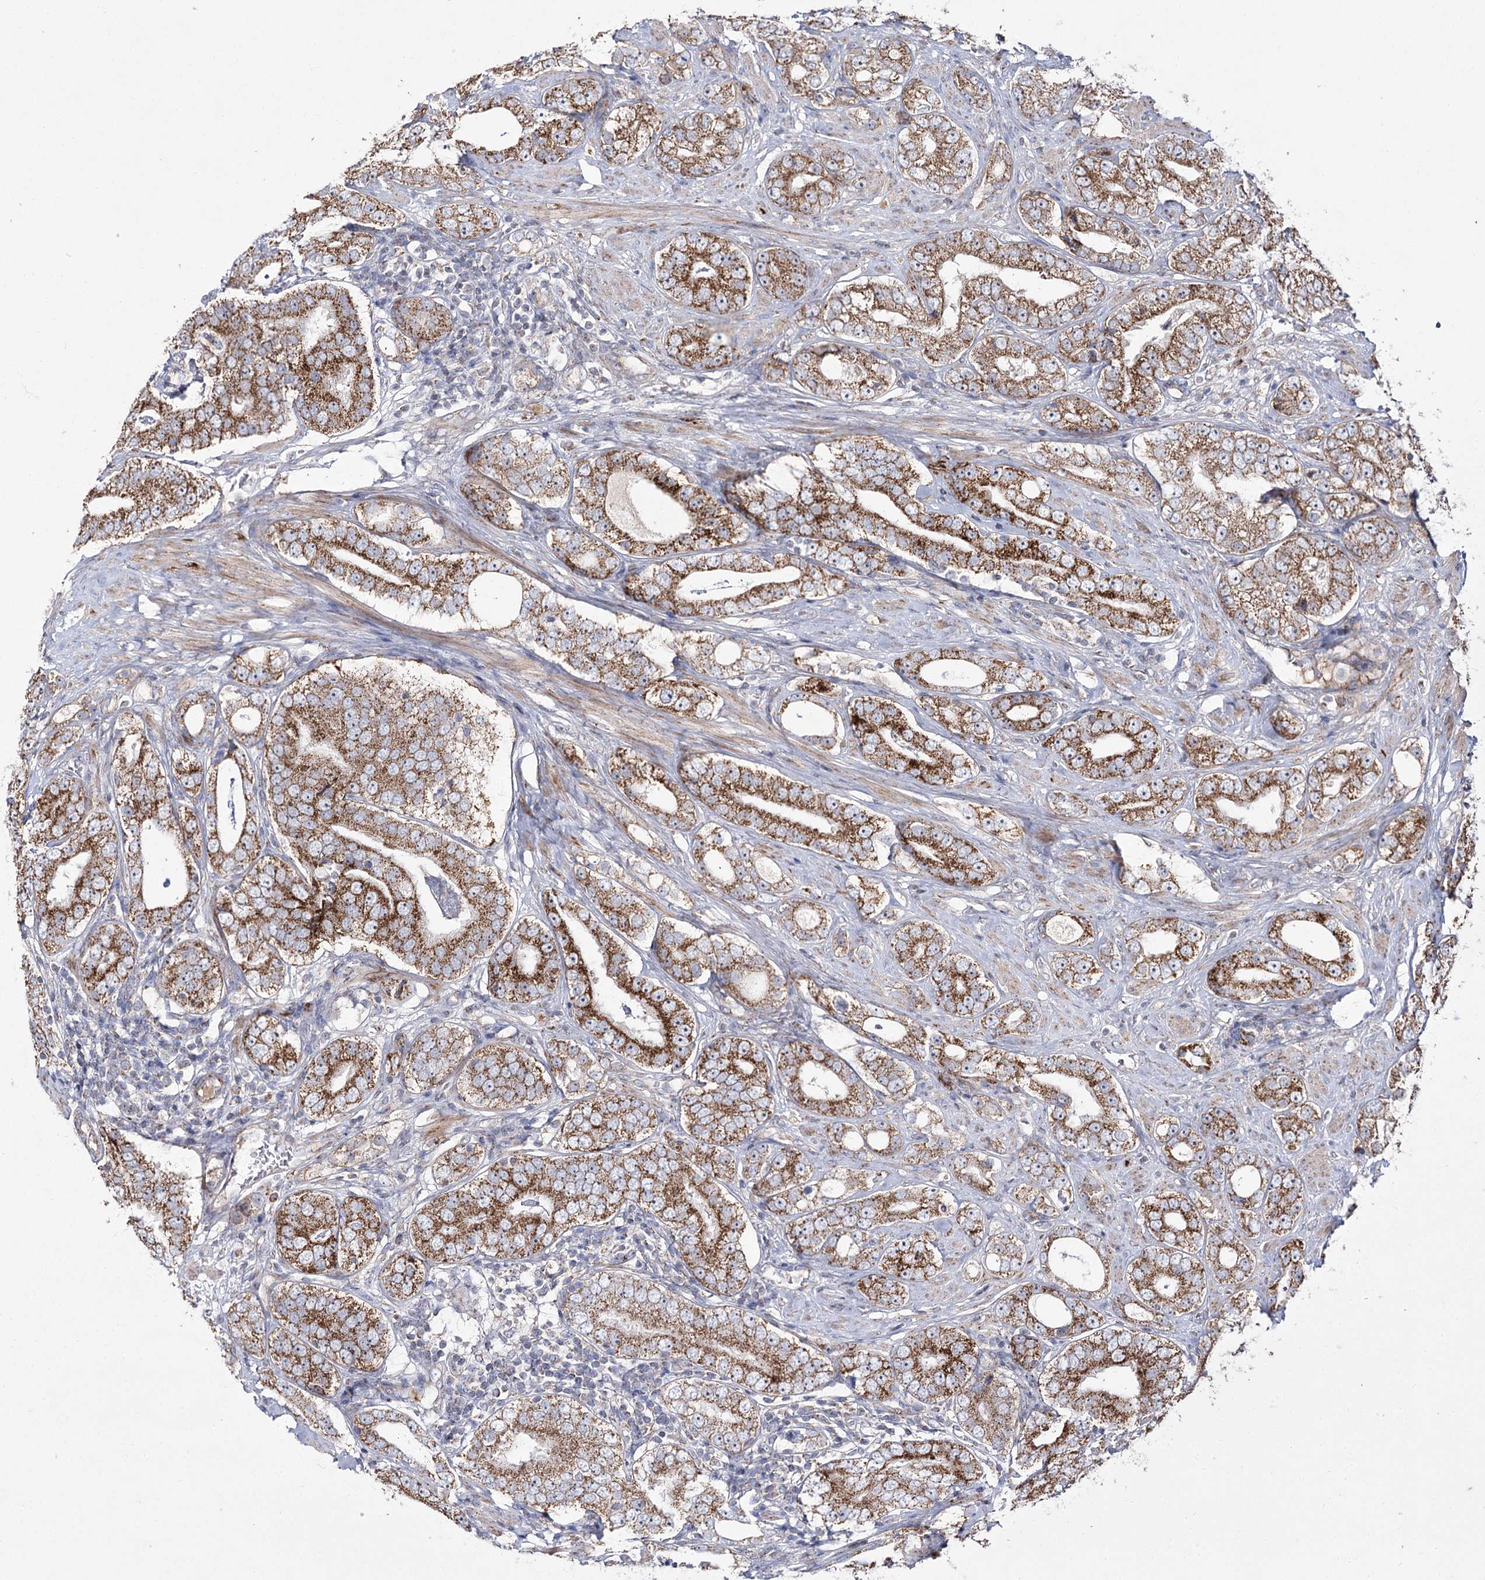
{"staining": {"intensity": "moderate", "quantity": ">75%", "location": "cytoplasmic/membranous"}, "tissue": "prostate cancer", "cell_type": "Tumor cells", "image_type": "cancer", "snomed": [{"axis": "morphology", "description": "Adenocarcinoma, High grade"}, {"axis": "topography", "description": "Prostate"}], "caption": "Protein staining demonstrates moderate cytoplasmic/membranous staining in approximately >75% of tumor cells in prostate cancer.", "gene": "NADK2", "patient": {"sex": "male", "age": 56}}